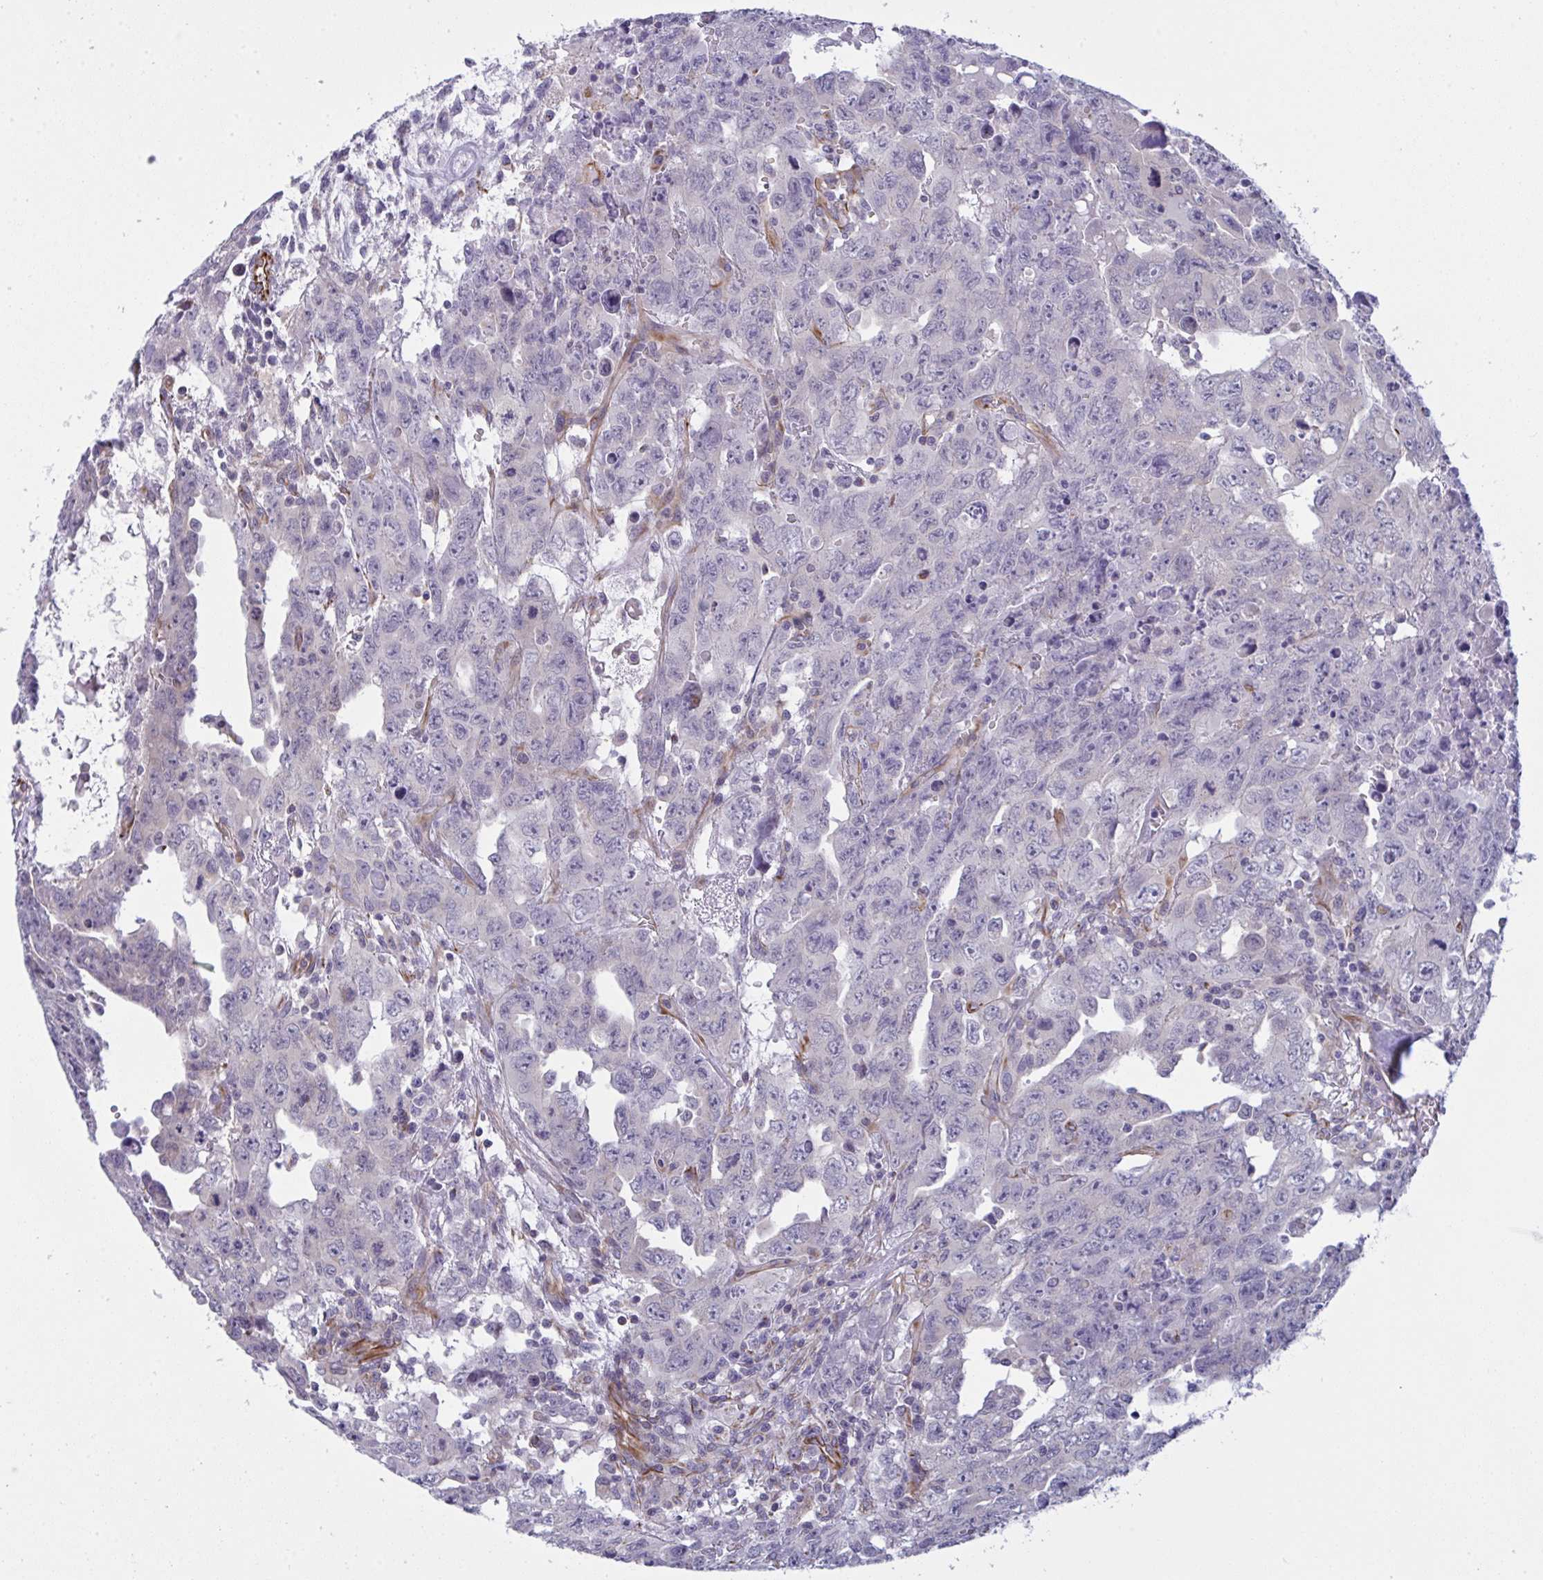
{"staining": {"intensity": "negative", "quantity": "none", "location": "none"}, "tissue": "testis cancer", "cell_type": "Tumor cells", "image_type": "cancer", "snomed": [{"axis": "morphology", "description": "Carcinoma, Embryonal, NOS"}, {"axis": "topography", "description": "Testis"}], "caption": "Testis cancer was stained to show a protein in brown. There is no significant expression in tumor cells.", "gene": "DCBLD1", "patient": {"sex": "male", "age": 24}}